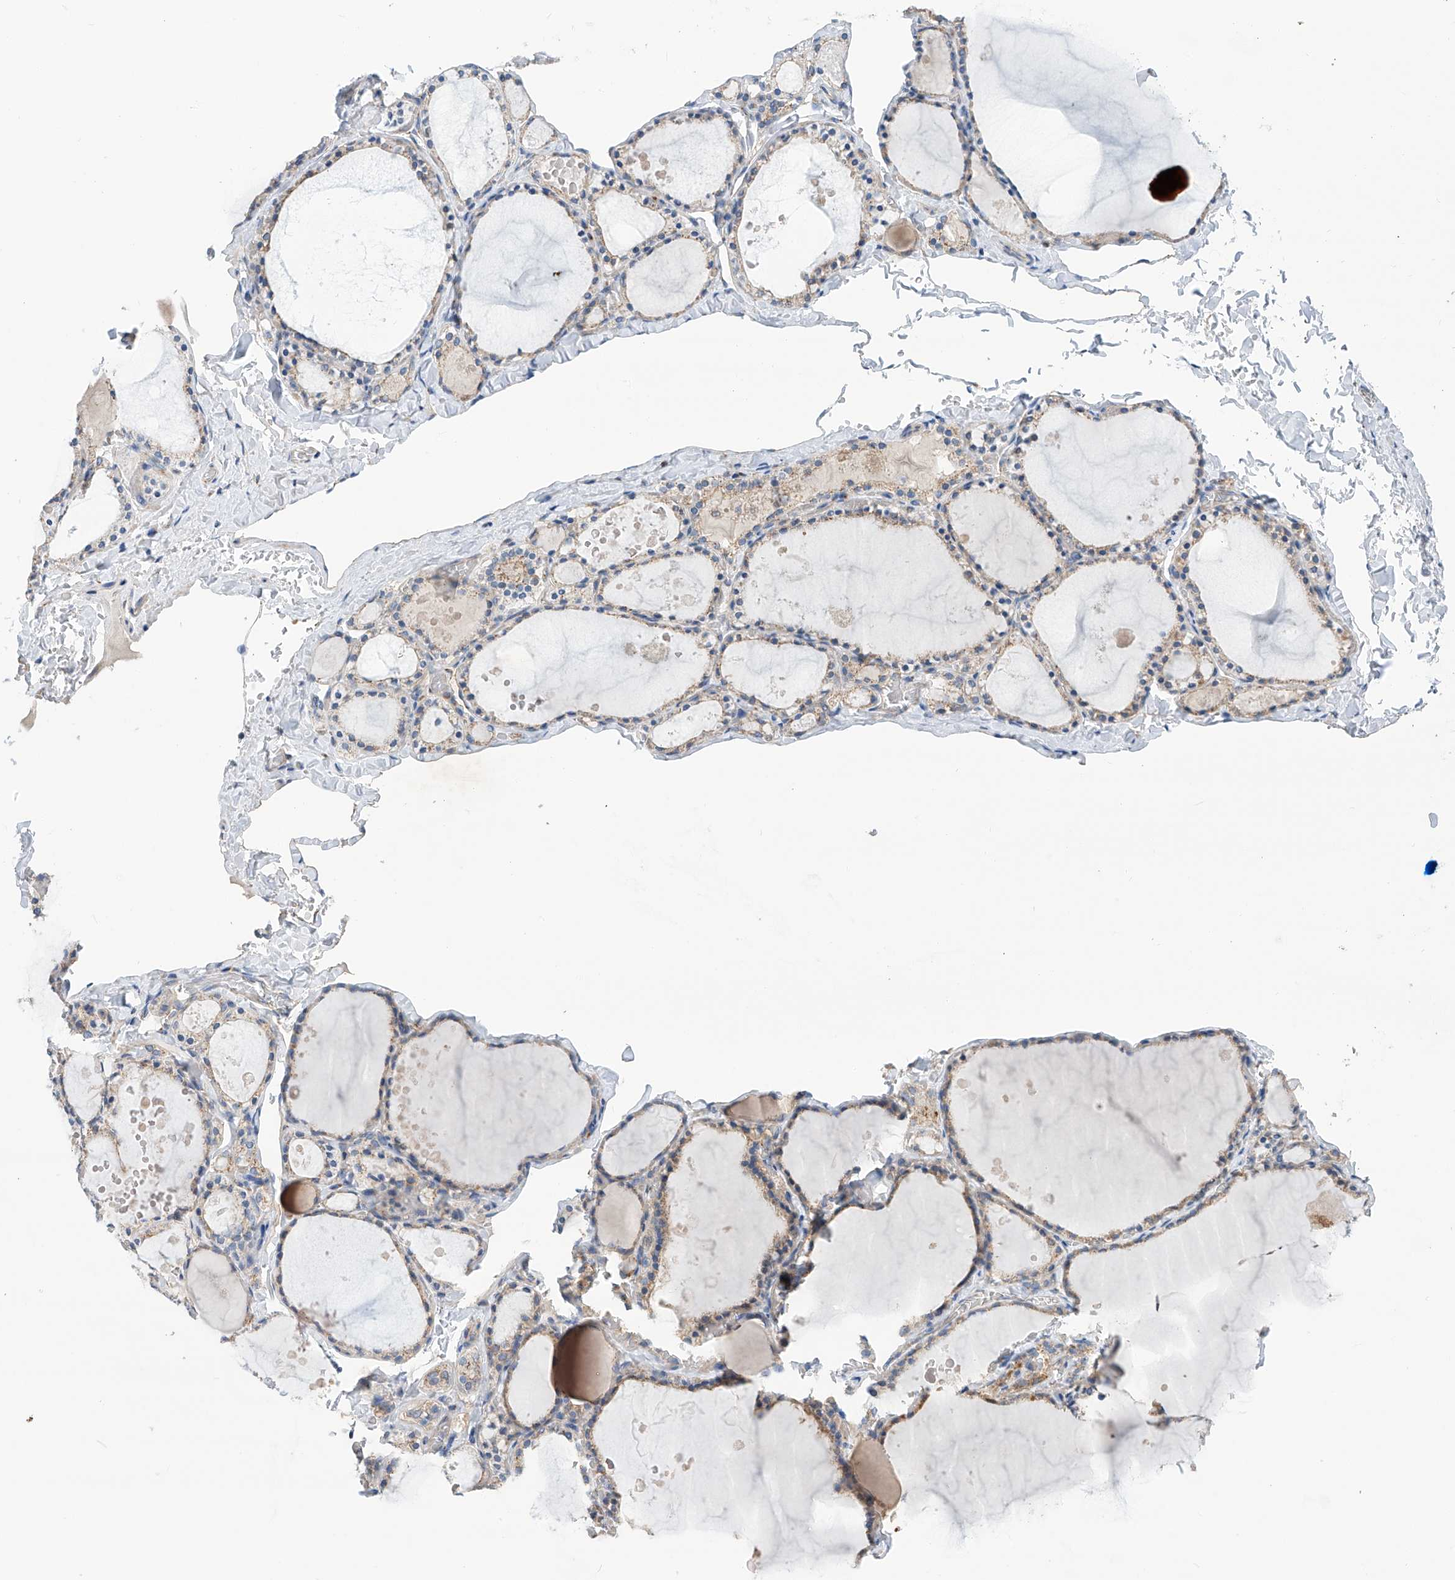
{"staining": {"intensity": "weak", "quantity": "25%-75%", "location": "cytoplasmic/membranous"}, "tissue": "thyroid gland", "cell_type": "Glandular cells", "image_type": "normal", "snomed": [{"axis": "morphology", "description": "Normal tissue, NOS"}, {"axis": "topography", "description": "Thyroid gland"}], "caption": "Weak cytoplasmic/membranous protein staining is appreciated in about 25%-75% of glandular cells in thyroid gland.", "gene": "SLC22A7", "patient": {"sex": "male", "age": 56}}